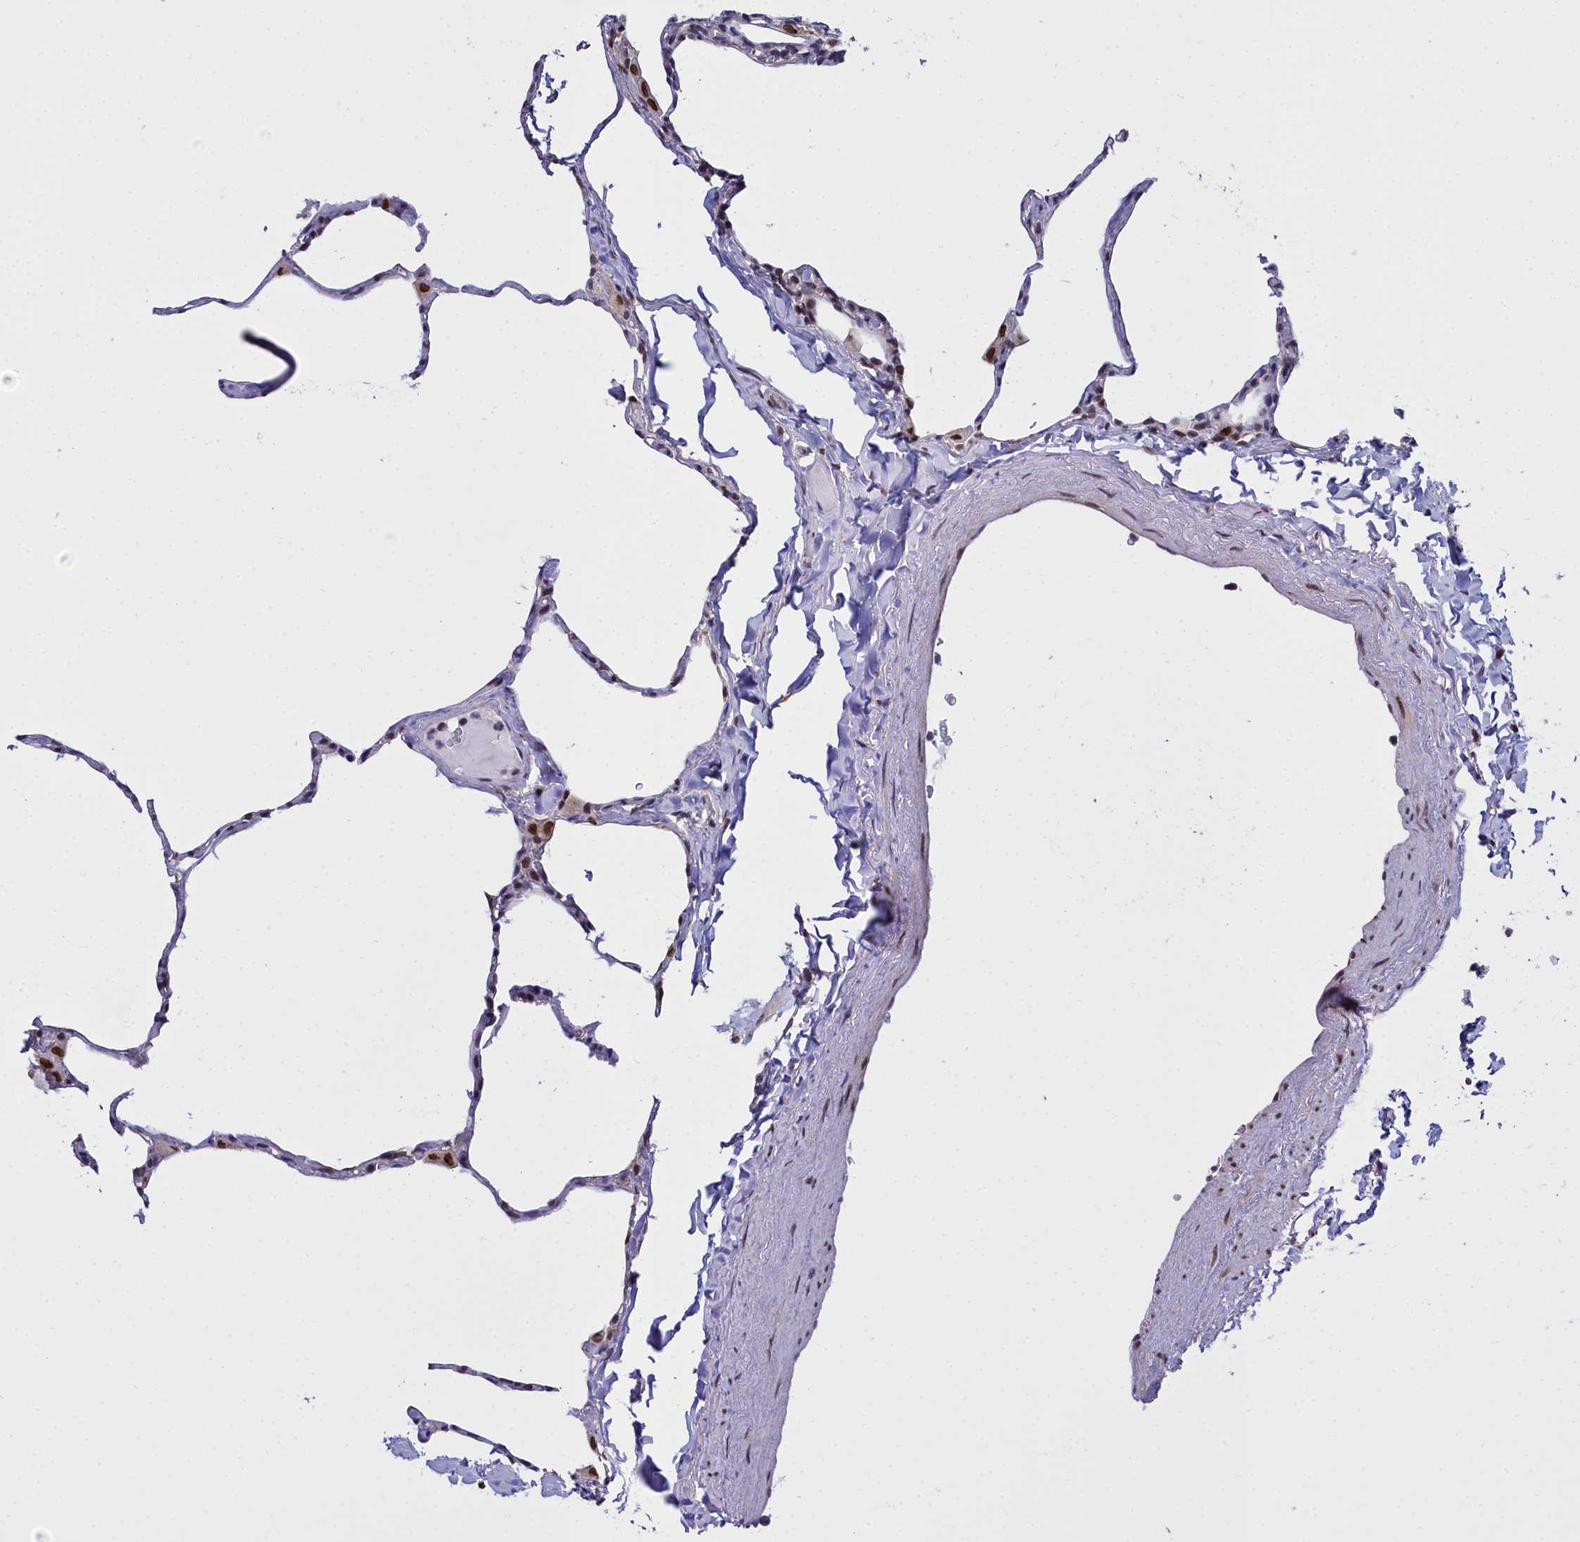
{"staining": {"intensity": "negative", "quantity": "none", "location": "none"}, "tissue": "lung", "cell_type": "Alveolar cells", "image_type": "normal", "snomed": [{"axis": "morphology", "description": "Normal tissue, NOS"}, {"axis": "topography", "description": "Lung"}], "caption": "Immunohistochemistry (IHC) of unremarkable lung shows no staining in alveolar cells. (DAB immunohistochemistry (IHC) visualized using brightfield microscopy, high magnification).", "gene": "CCDC97", "patient": {"sex": "male", "age": 65}}